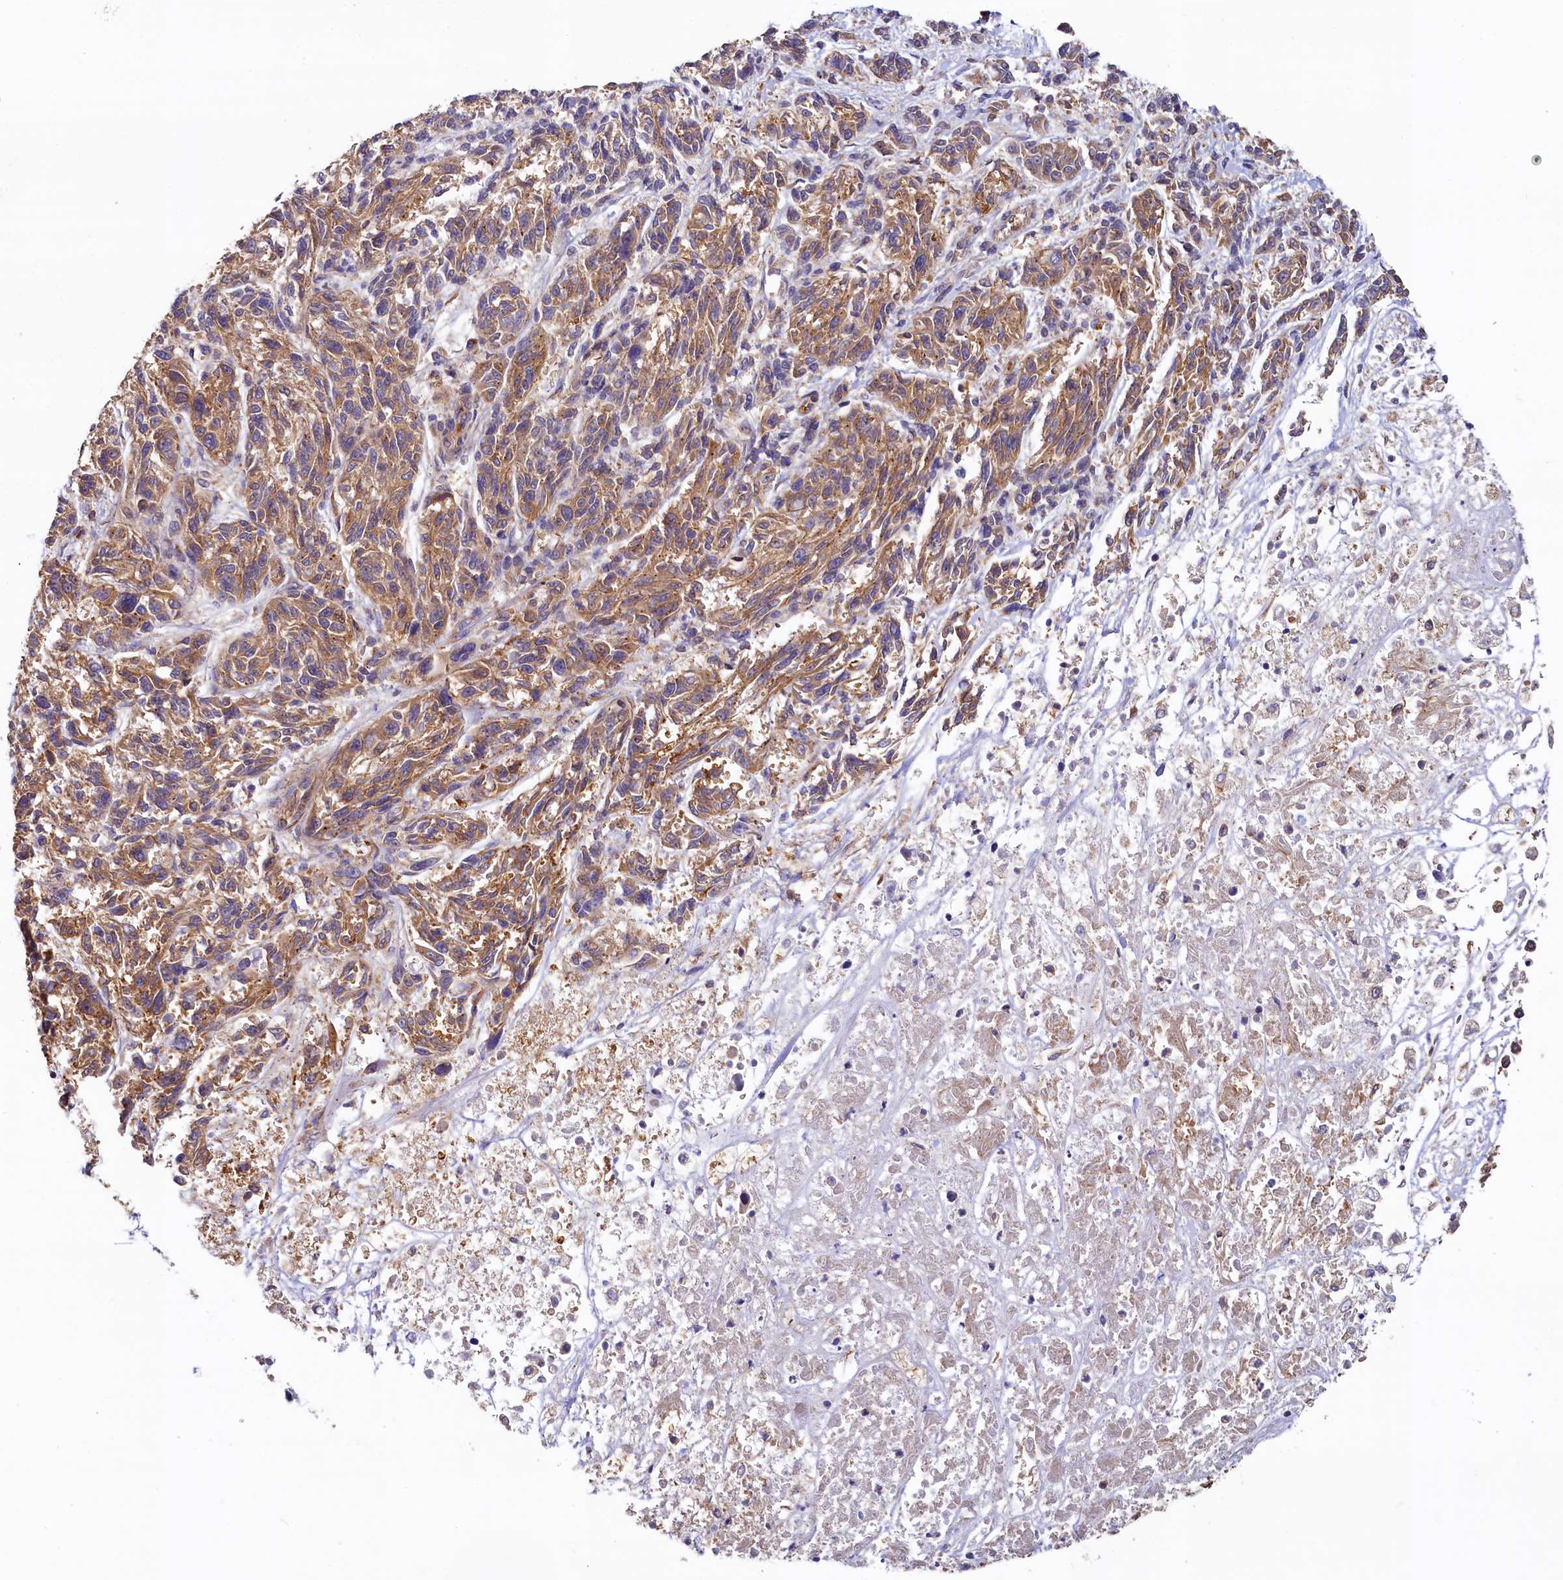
{"staining": {"intensity": "moderate", "quantity": ">75%", "location": "cytoplasmic/membranous"}, "tissue": "melanoma", "cell_type": "Tumor cells", "image_type": "cancer", "snomed": [{"axis": "morphology", "description": "Malignant melanoma, NOS"}, {"axis": "topography", "description": "Skin"}], "caption": "Immunohistochemistry (IHC) (DAB) staining of human melanoma demonstrates moderate cytoplasmic/membranous protein expression in approximately >75% of tumor cells.", "gene": "PPIP5K1", "patient": {"sex": "male", "age": 53}}